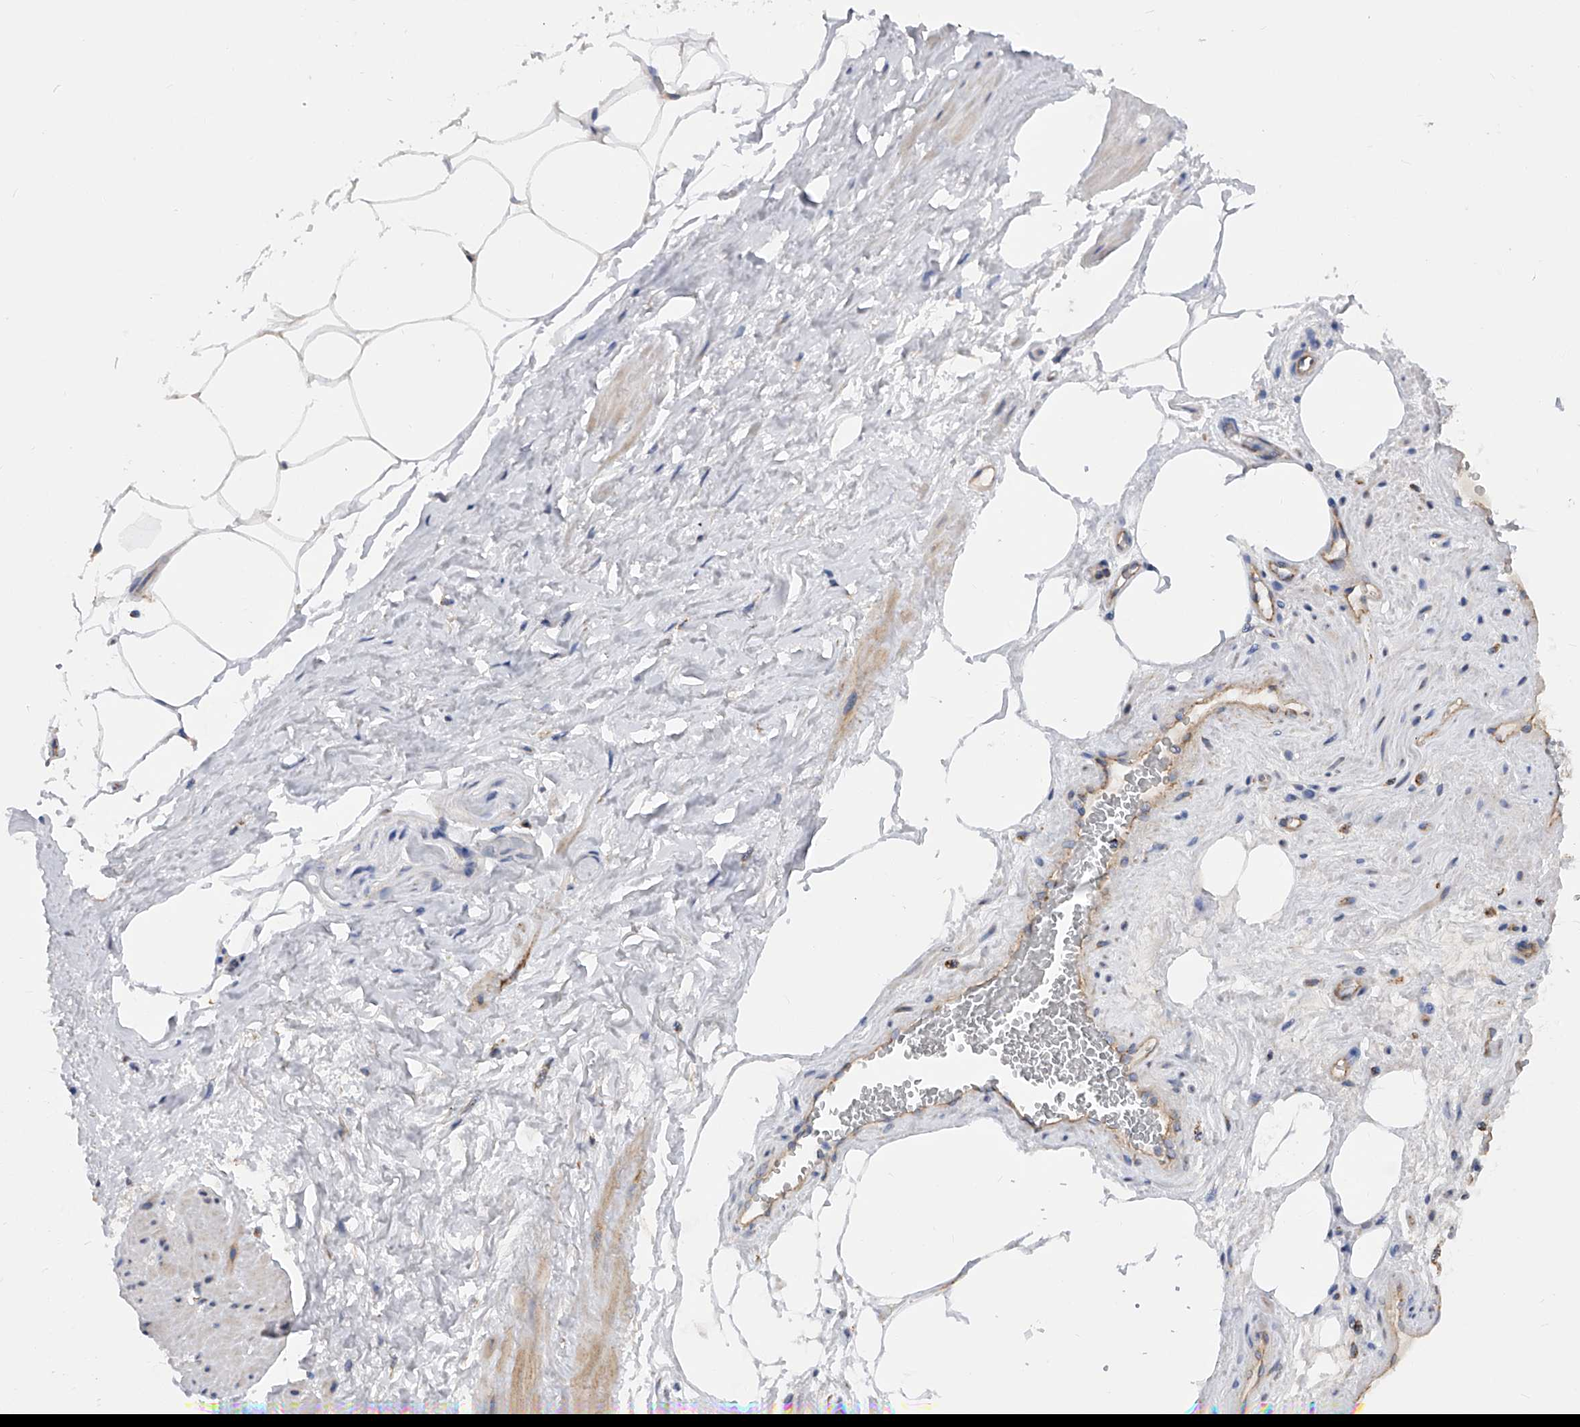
{"staining": {"intensity": "negative", "quantity": "none", "location": "none"}, "tissue": "adipose tissue", "cell_type": "Adipocytes", "image_type": "normal", "snomed": [{"axis": "morphology", "description": "Normal tissue, NOS"}, {"axis": "morphology", "description": "Adenocarcinoma, Low grade"}, {"axis": "topography", "description": "Prostate"}, {"axis": "topography", "description": "Peripheral nerve tissue"}], "caption": "Adipocytes are negative for brown protein staining in benign adipose tissue. (Brightfield microscopy of DAB (3,3'-diaminobenzidine) IHC at high magnification).", "gene": "PDSS2", "patient": {"sex": "male", "age": 63}}